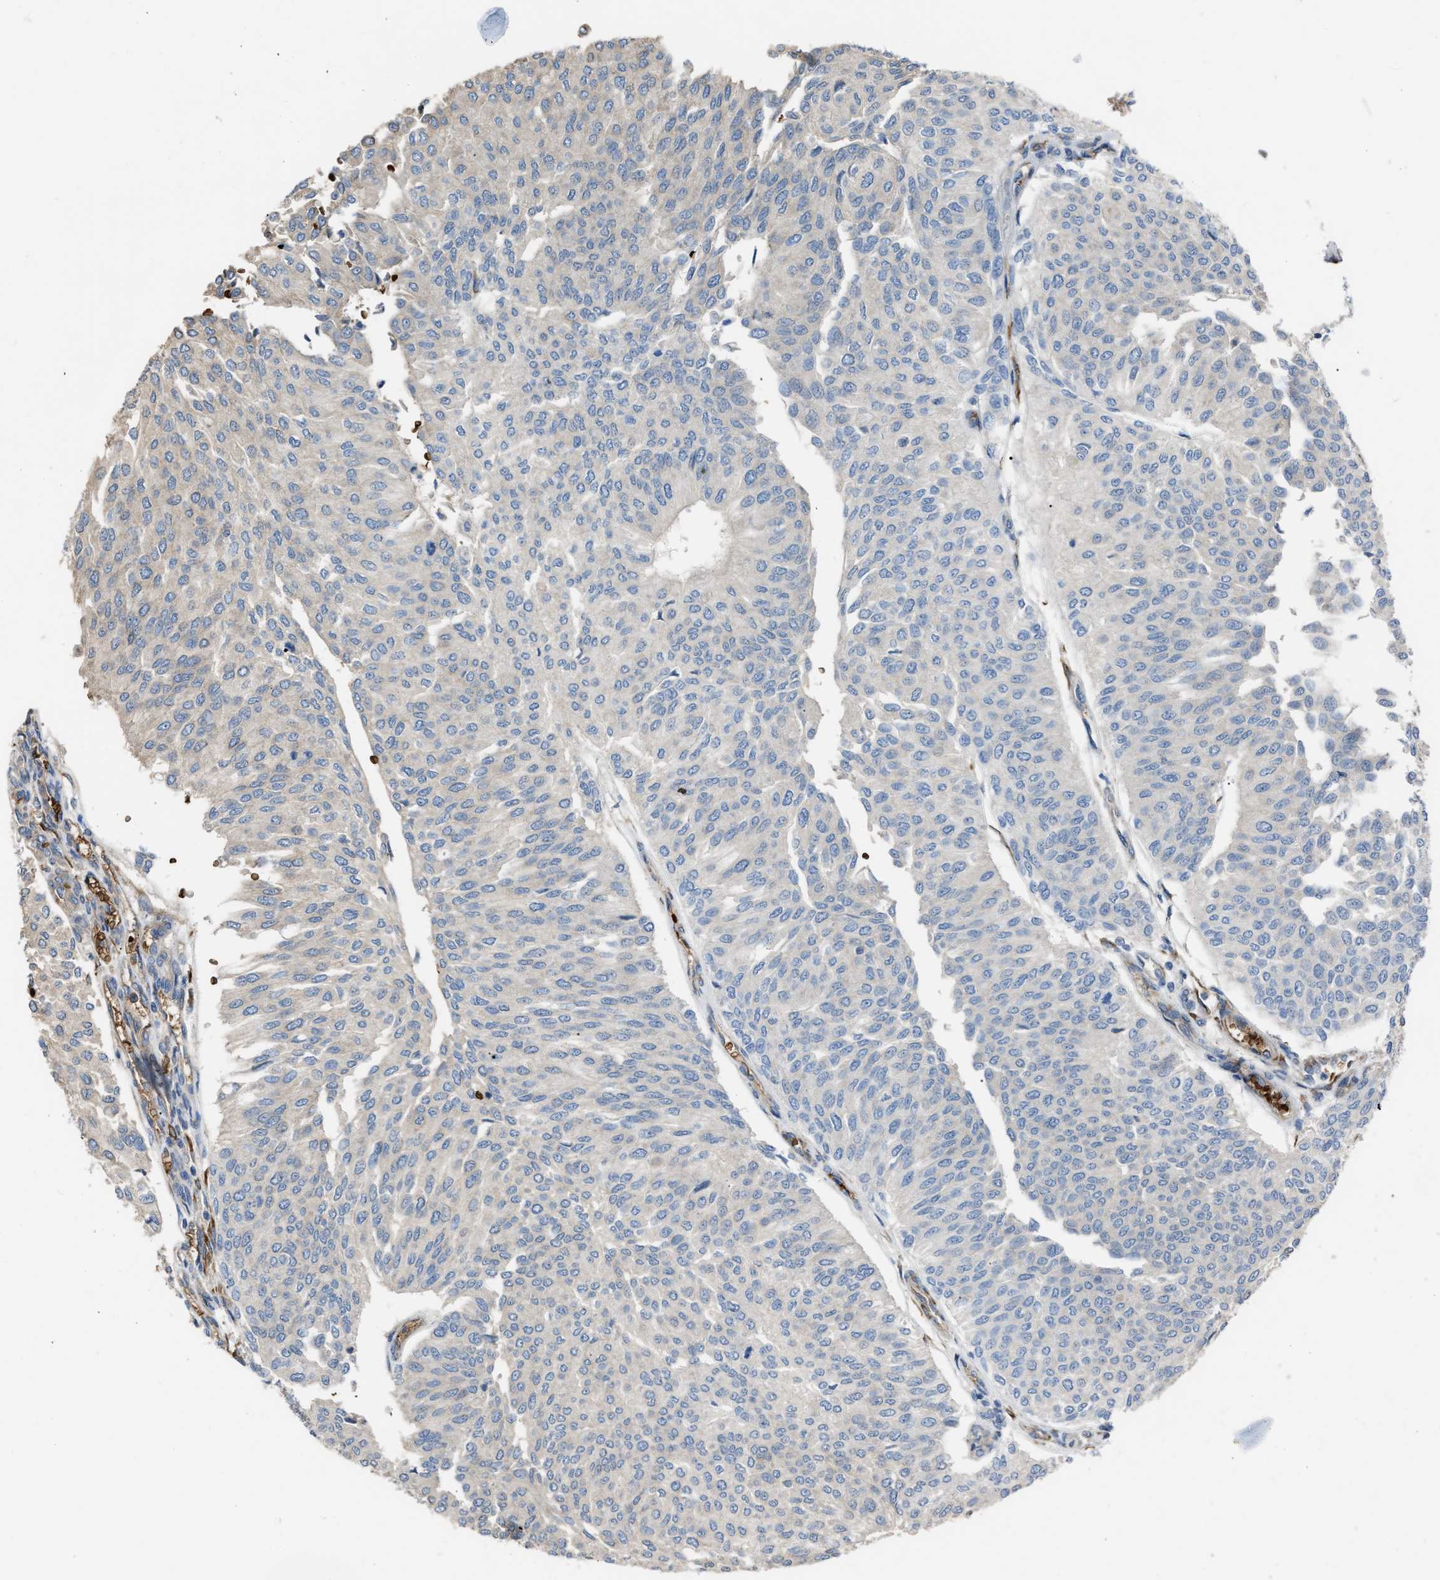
{"staining": {"intensity": "negative", "quantity": "none", "location": "none"}, "tissue": "urothelial cancer", "cell_type": "Tumor cells", "image_type": "cancer", "snomed": [{"axis": "morphology", "description": "Urothelial carcinoma, Low grade"}, {"axis": "topography", "description": "Urinary bladder"}], "caption": "Immunohistochemistry micrograph of urothelial cancer stained for a protein (brown), which reveals no staining in tumor cells. (DAB IHC visualized using brightfield microscopy, high magnification).", "gene": "SELENOM", "patient": {"sex": "female", "age": 79}}